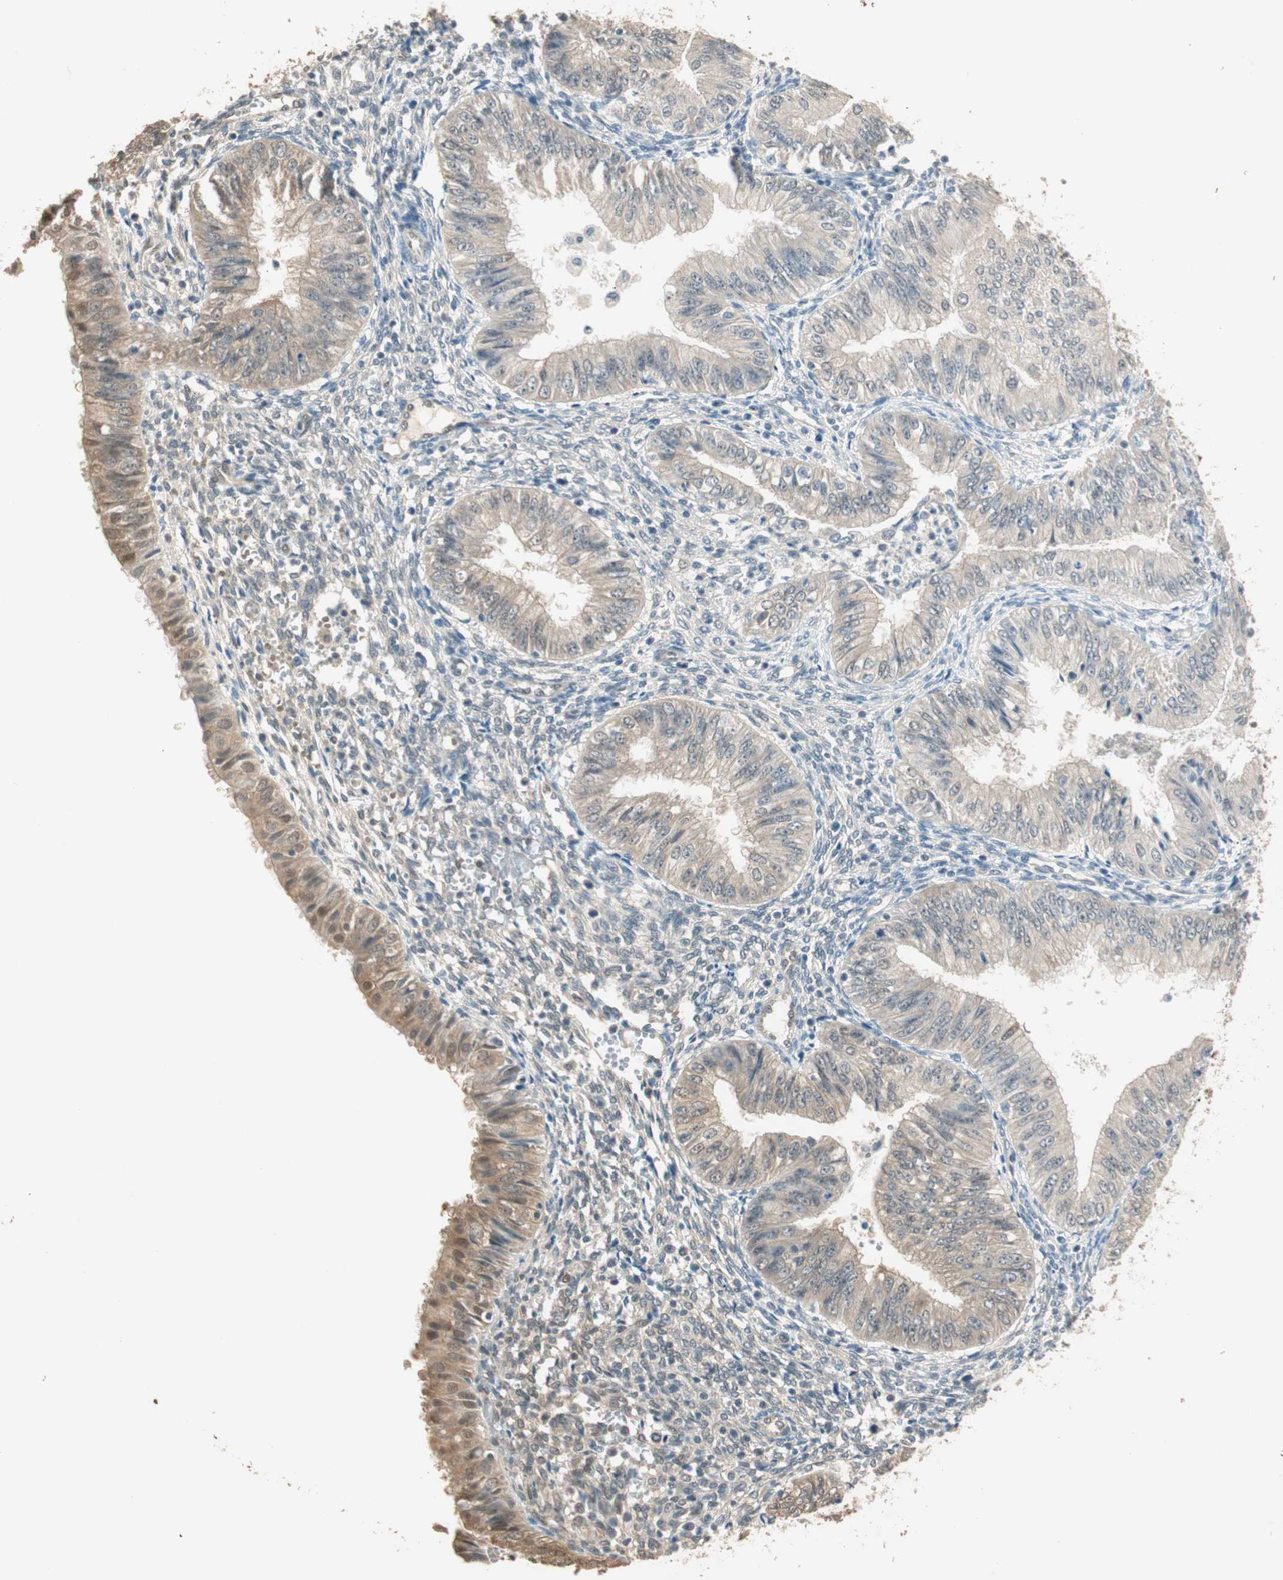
{"staining": {"intensity": "weak", "quantity": "25%-75%", "location": "cytoplasmic/membranous"}, "tissue": "endometrial cancer", "cell_type": "Tumor cells", "image_type": "cancer", "snomed": [{"axis": "morphology", "description": "Normal tissue, NOS"}, {"axis": "morphology", "description": "Adenocarcinoma, NOS"}, {"axis": "topography", "description": "Endometrium"}], "caption": "Endometrial cancer tissue exhibits weak cytoplasmic/membranous expression in about 25%-75% of tumor cells, visualized by immunohistochemistry.", "gene": "USP5", "patient": {"sex": "female", "age": 53}}